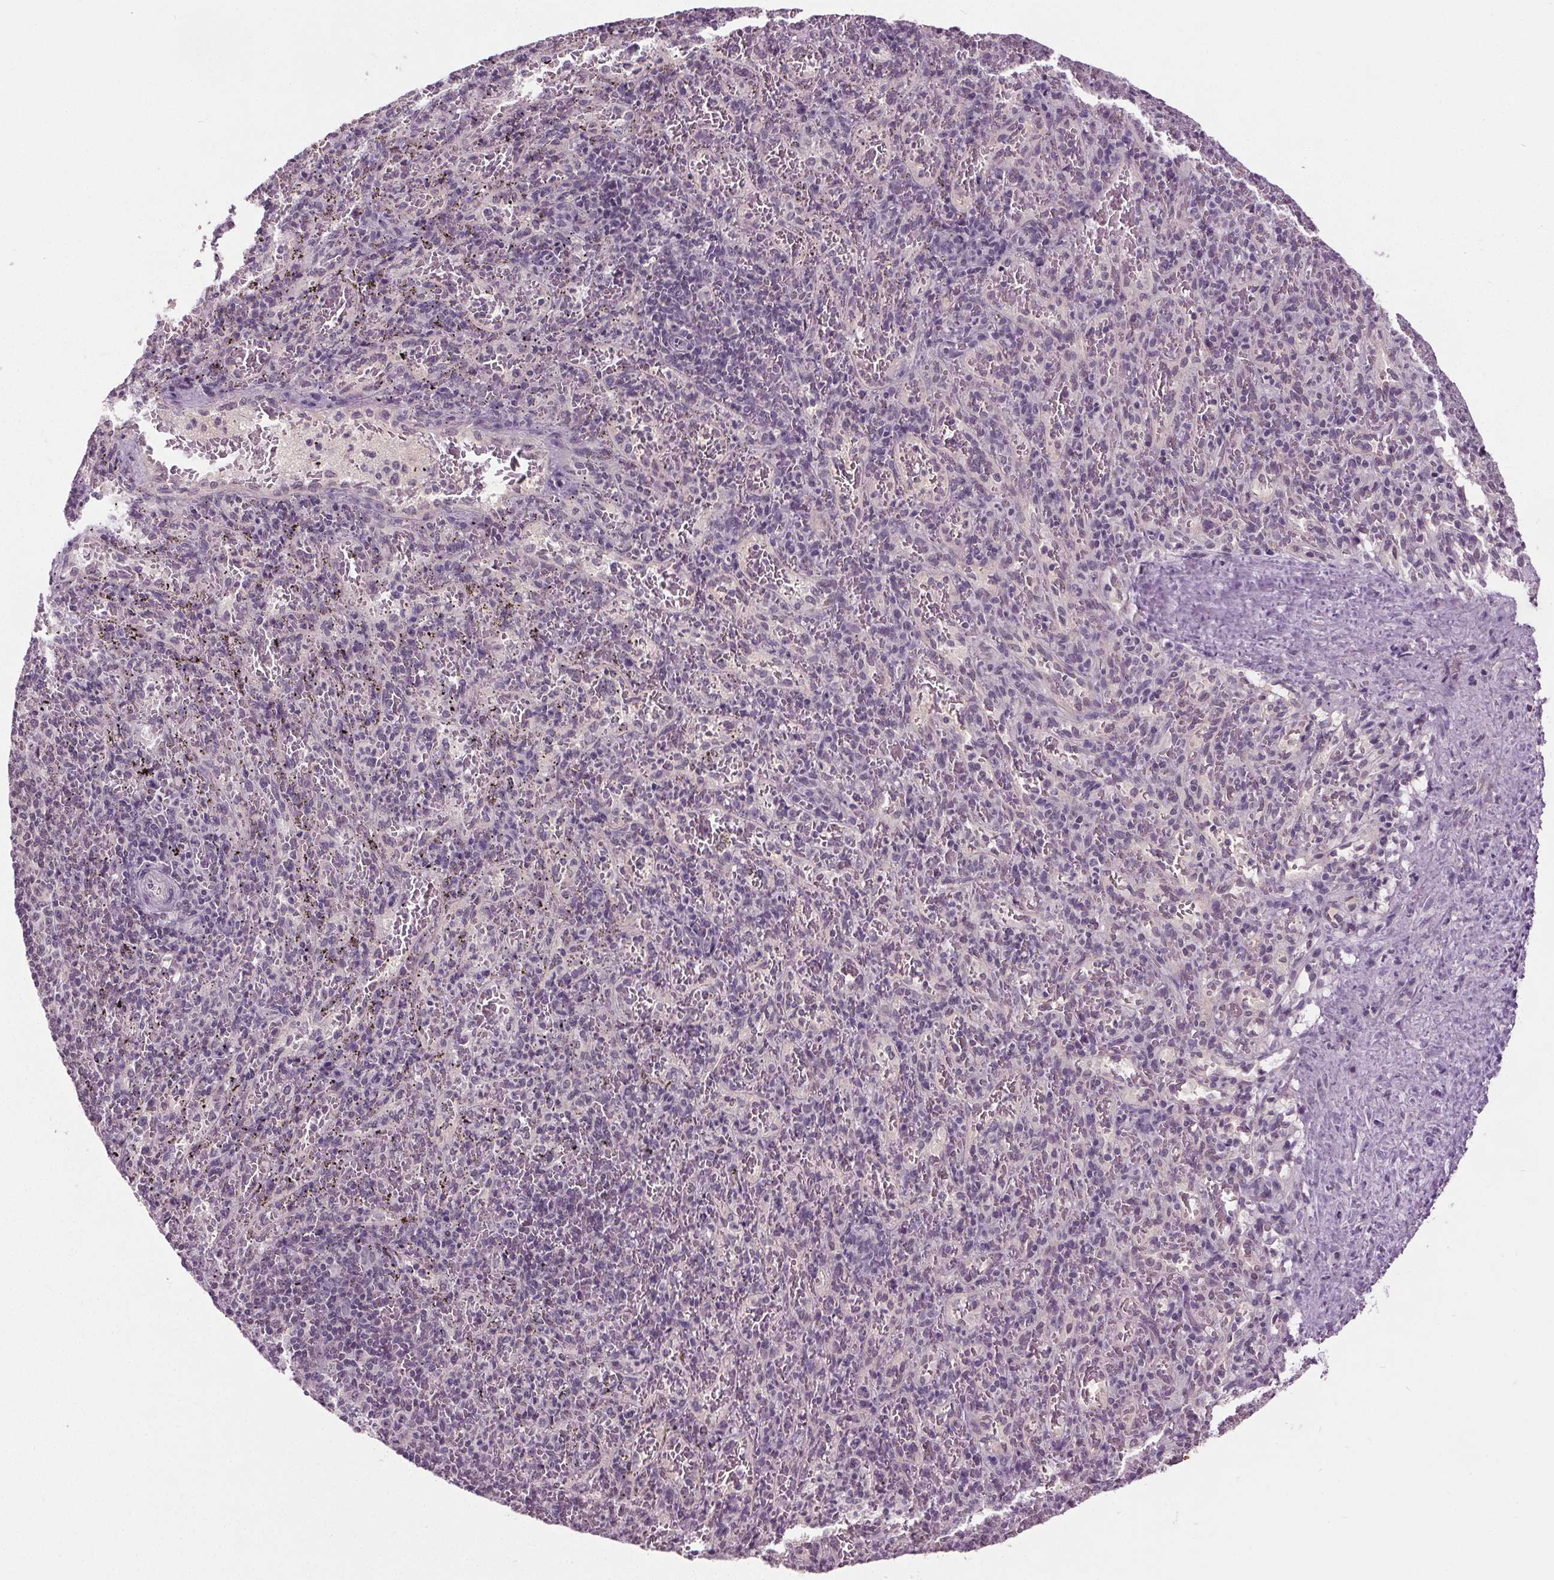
{"staining": {"intensity": "negative", "quantity": "none", "location": "none"}, "tissue": "spleen", "cell_type": "Cells in red pulp", "image_type": "normal", "snomed": [{"axis": "morphology", "description": "Normal tissue, NOS"}, {"axis": "topography", "description": "Spleen"}], "caption": "High magnification brightfield microscopy of normal spleen stained with DAB (3,3'-diaminobenzidine) (brown) and counterstained with hematoxylin (blue): cells in red pulp show no significant positivity.", "gene": "SLC2A9", "patient": {"sex": "male", "age": 57}}